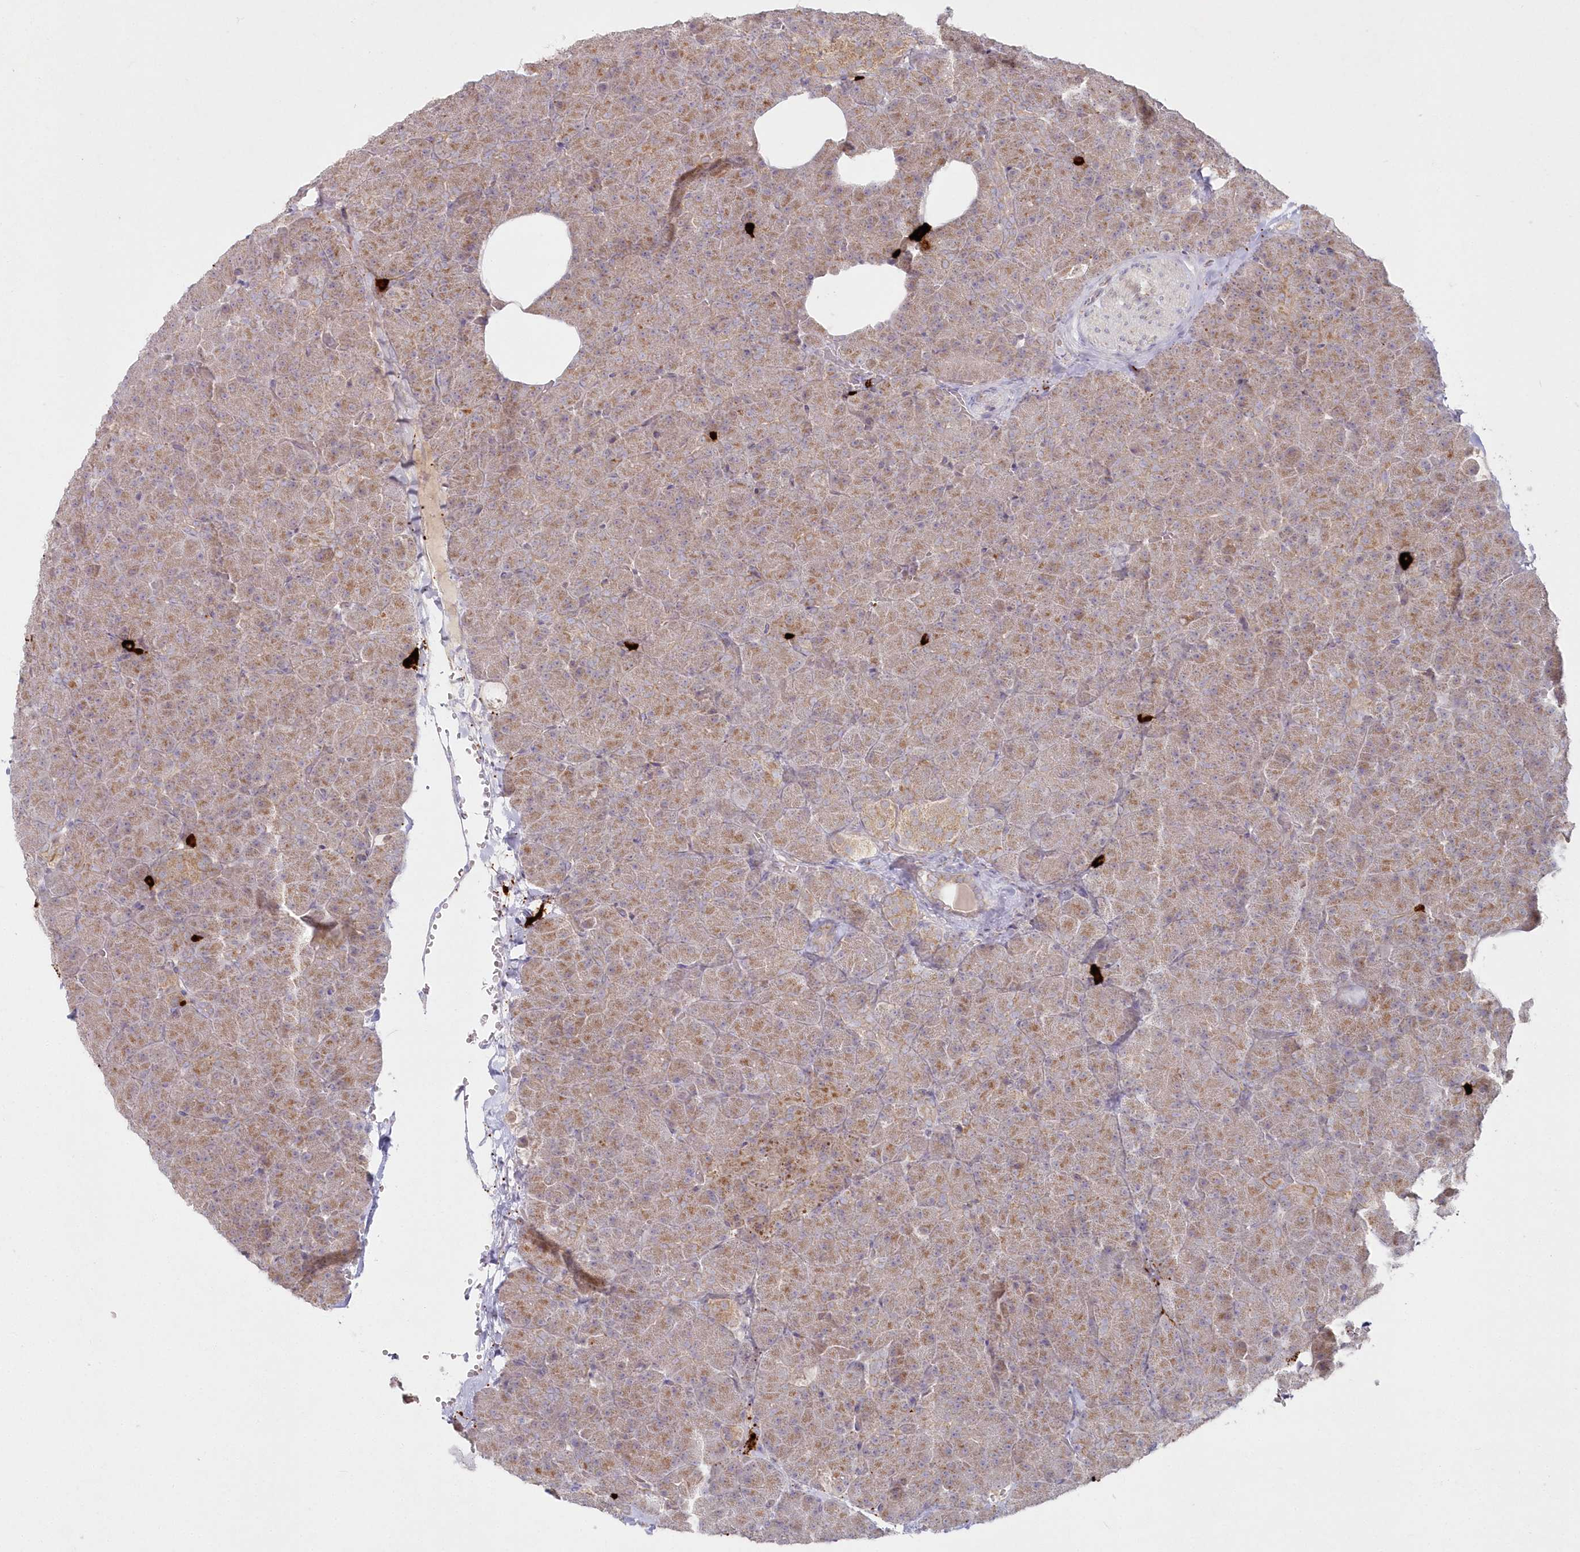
{"staining": {"intensity": "moderate", "quantity": ">75%", "location": "cytoplasmic/membranous"}, "tissue": "pancreas", "cell_type": "Exocrine glandular cells", "image_type": "normal", "snomed": [{"axis": "morphology", "description": "Normal tissue, NOS"}, {"axis": "morphology", "description": "Carcinoid, malignant, NOS"}, {"axis": "topography", "description": "Pancreas"}], "caption": "An image showing moderate cytoplasmic/membranous staining in approximately >75% of exocrine glandular cells in normal pancreas, as visualized by brown immunohistochemical staining.", "gene": "ARSB", "patient": {"sex": "female", "age": 35}}